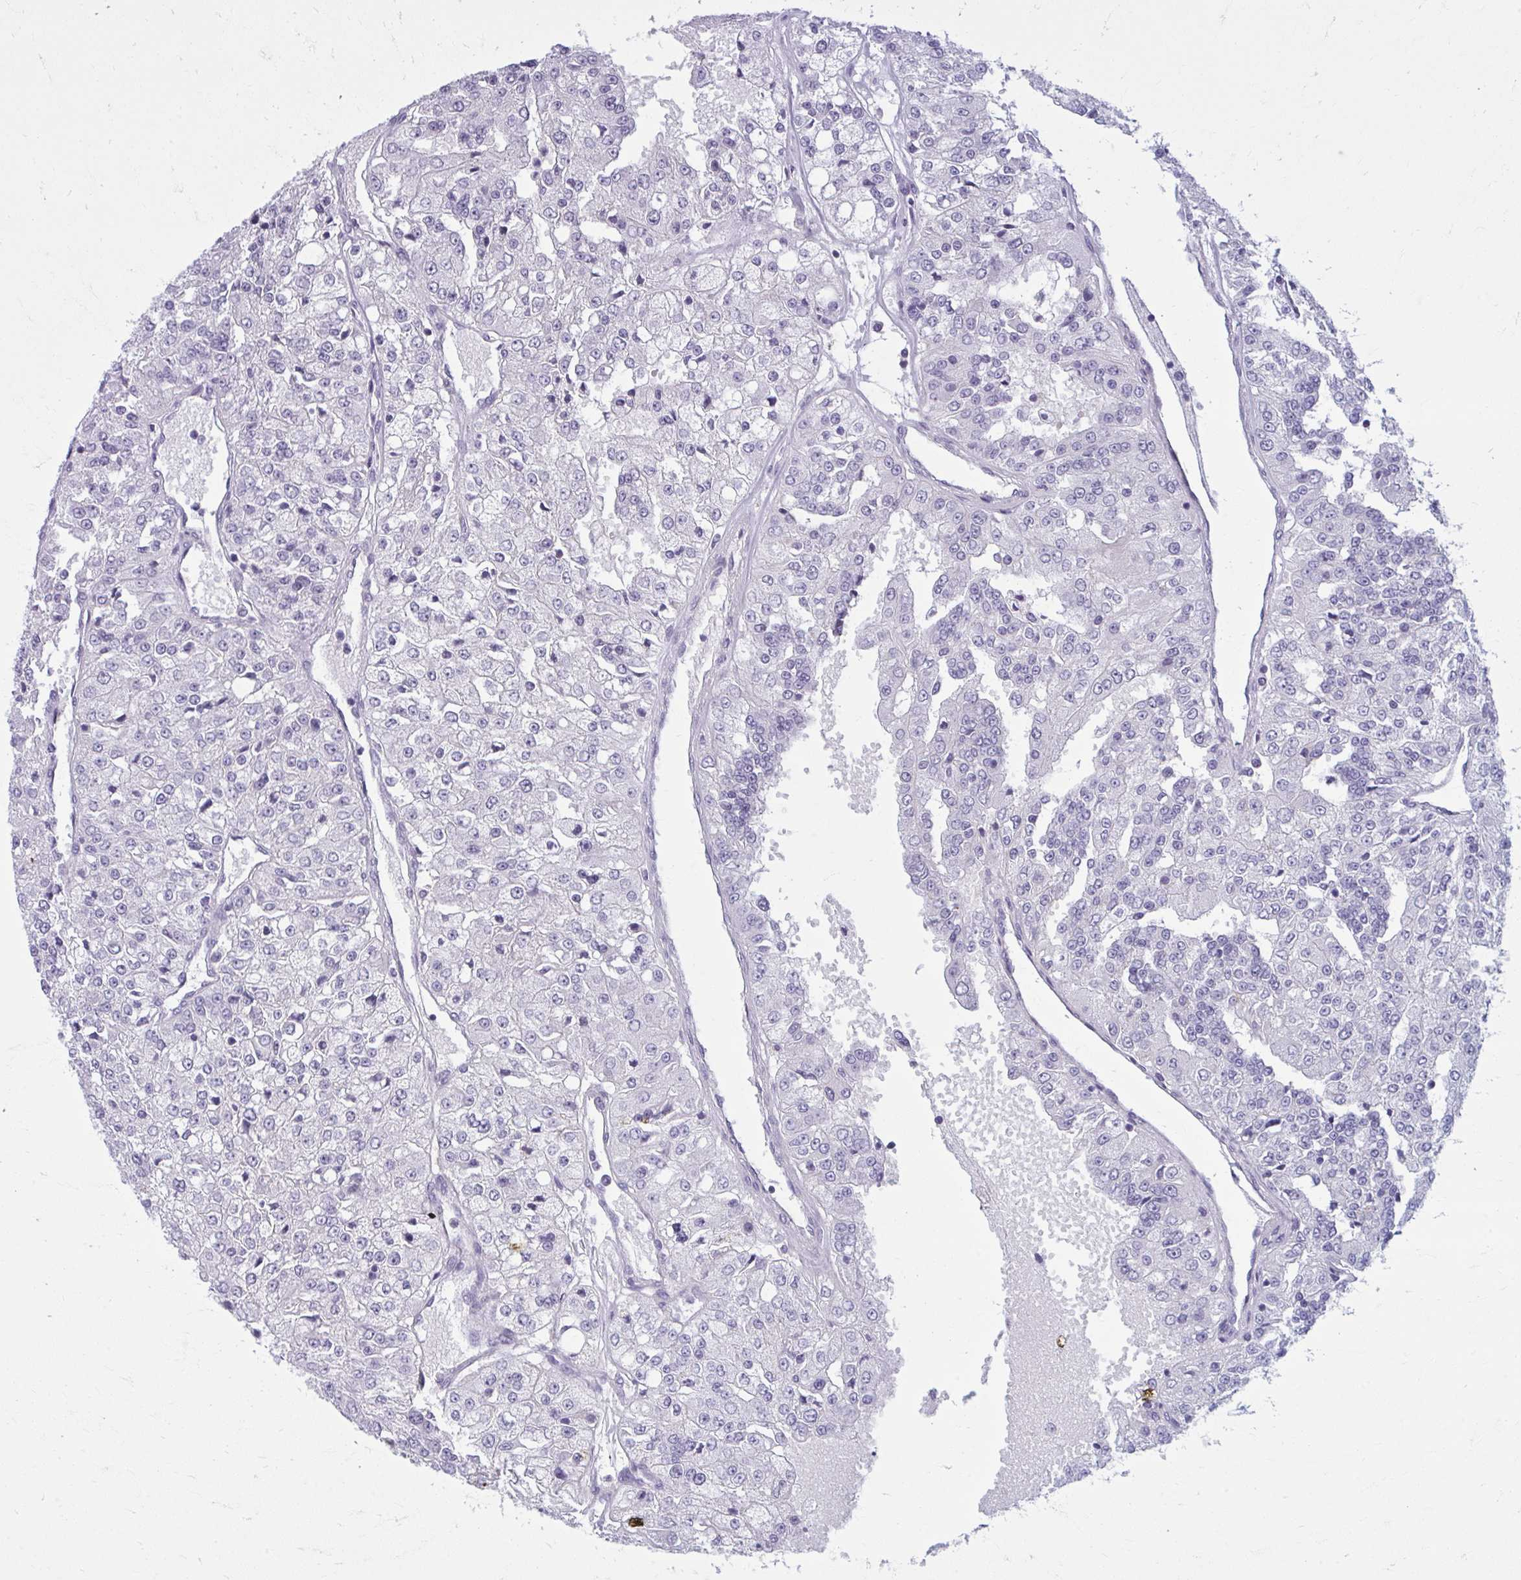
{"staining": {"intensity": "negative", "quantity": "none", "location": "none"}, "tissue": "renal cancer", "cell_type": "Tumor cells", "image_type": "cancer", "snomed": [{"axis": "morphology", "description": "Adenocarcinoma, NOS"}, {"axis": "topography", "description": "Kidney"}], "caption": "Renal adenocarcinoma was stained to show a protein in brown. There is no significant staining in tumor cells.", "gene": "CD38", "patient": {"sex": "female", "age": 63}}